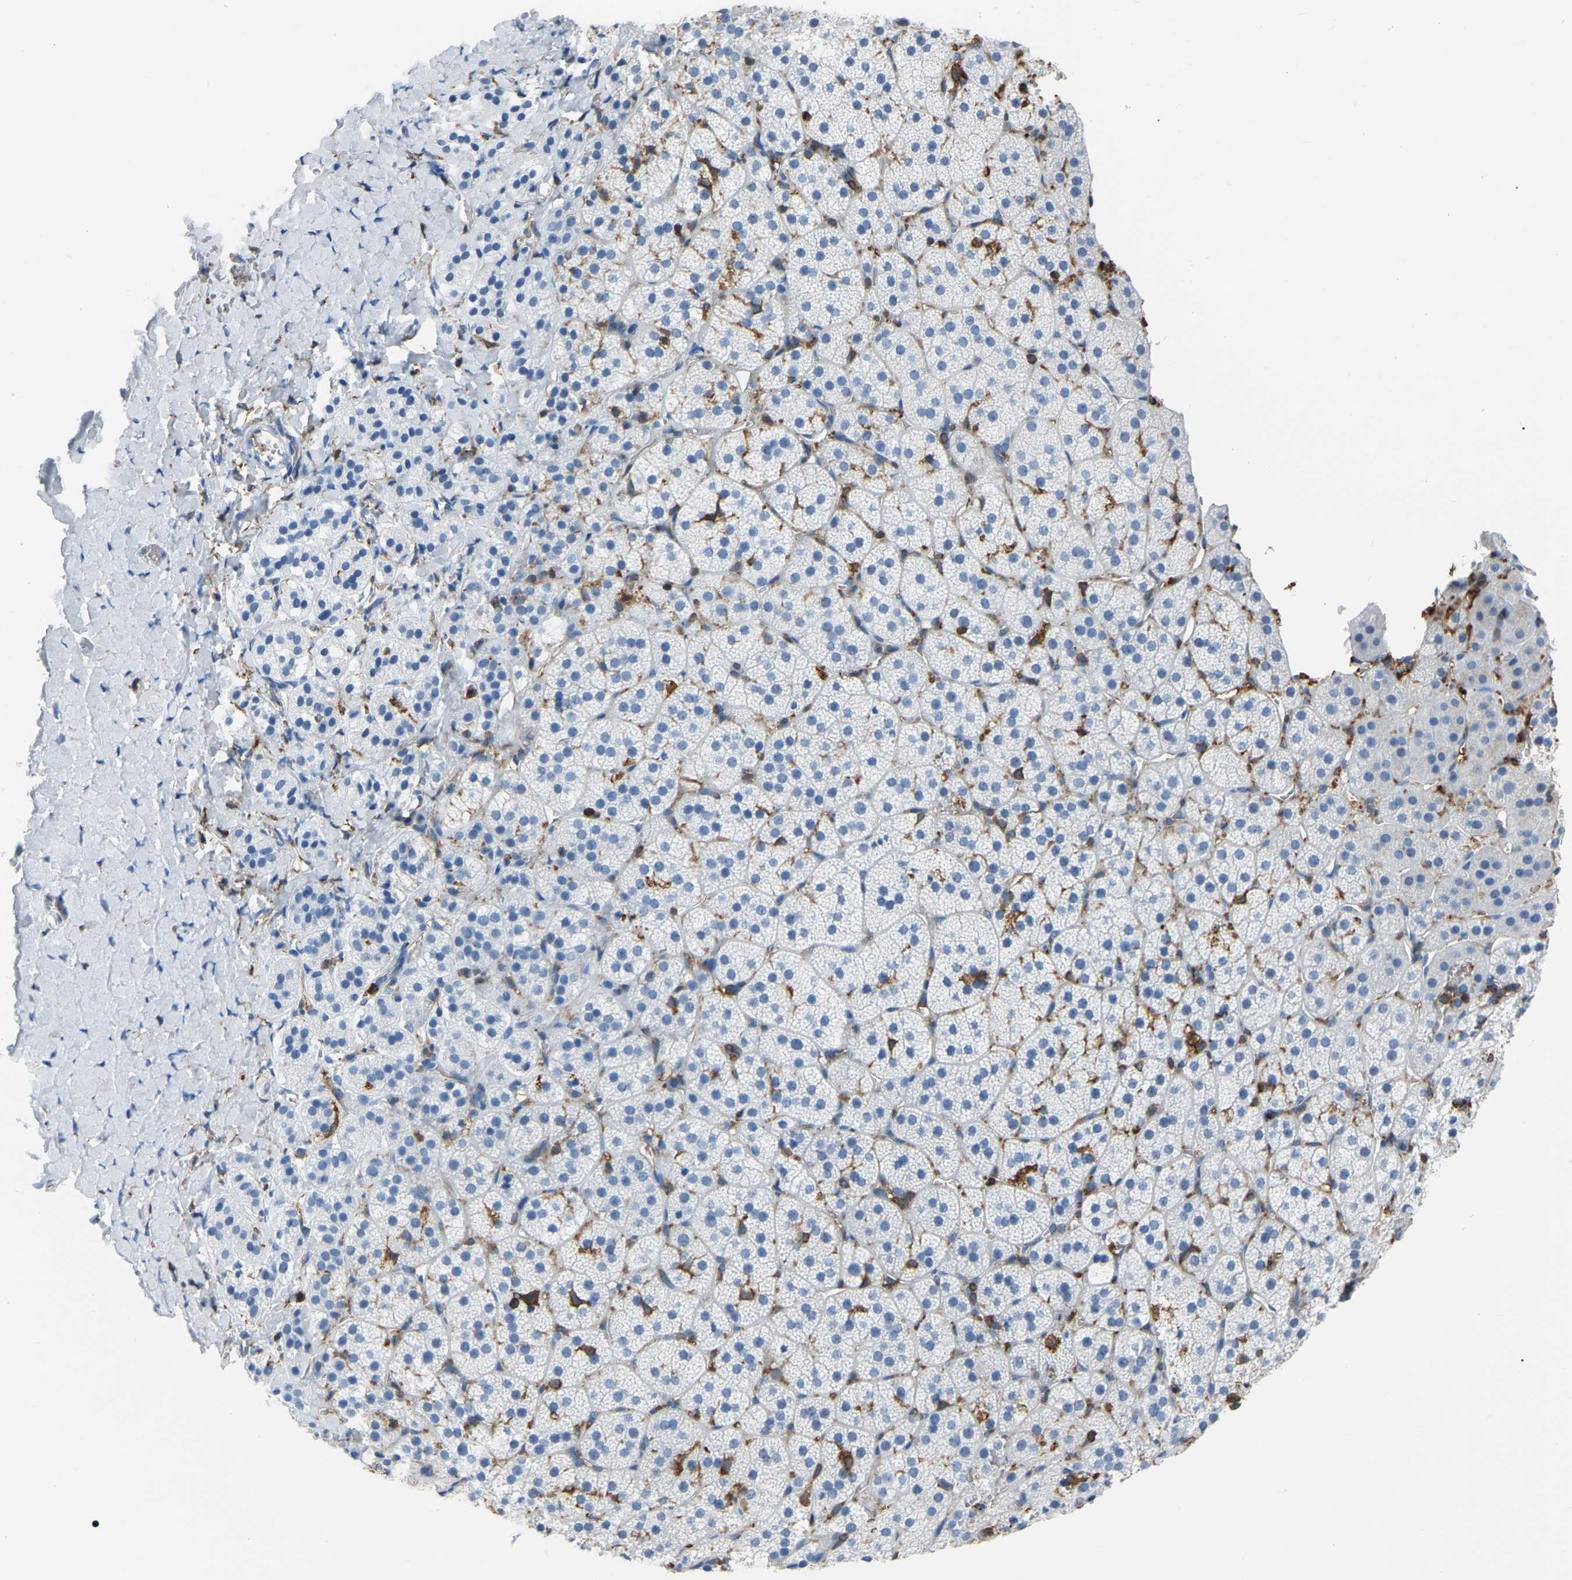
{"staining": {"intensity": "negative", "quantity": "none", "location": "none"}, "tissue": "adrenal gland", "cell_type": "Glandular cells", "image_type": "normal", "snomed": [{"axis": "morphology", "description": "Normal tissue, NOS"}, {"axis": "topography", "description": "Adrenal gland"}], "caption": "Photomicrograph shows no protein staining in glandular cells of normal adrenal gland. Nuclei are stained in blue.", "gene": "ARHGAP45", "patient": {"sex": "female", "age": 44}}